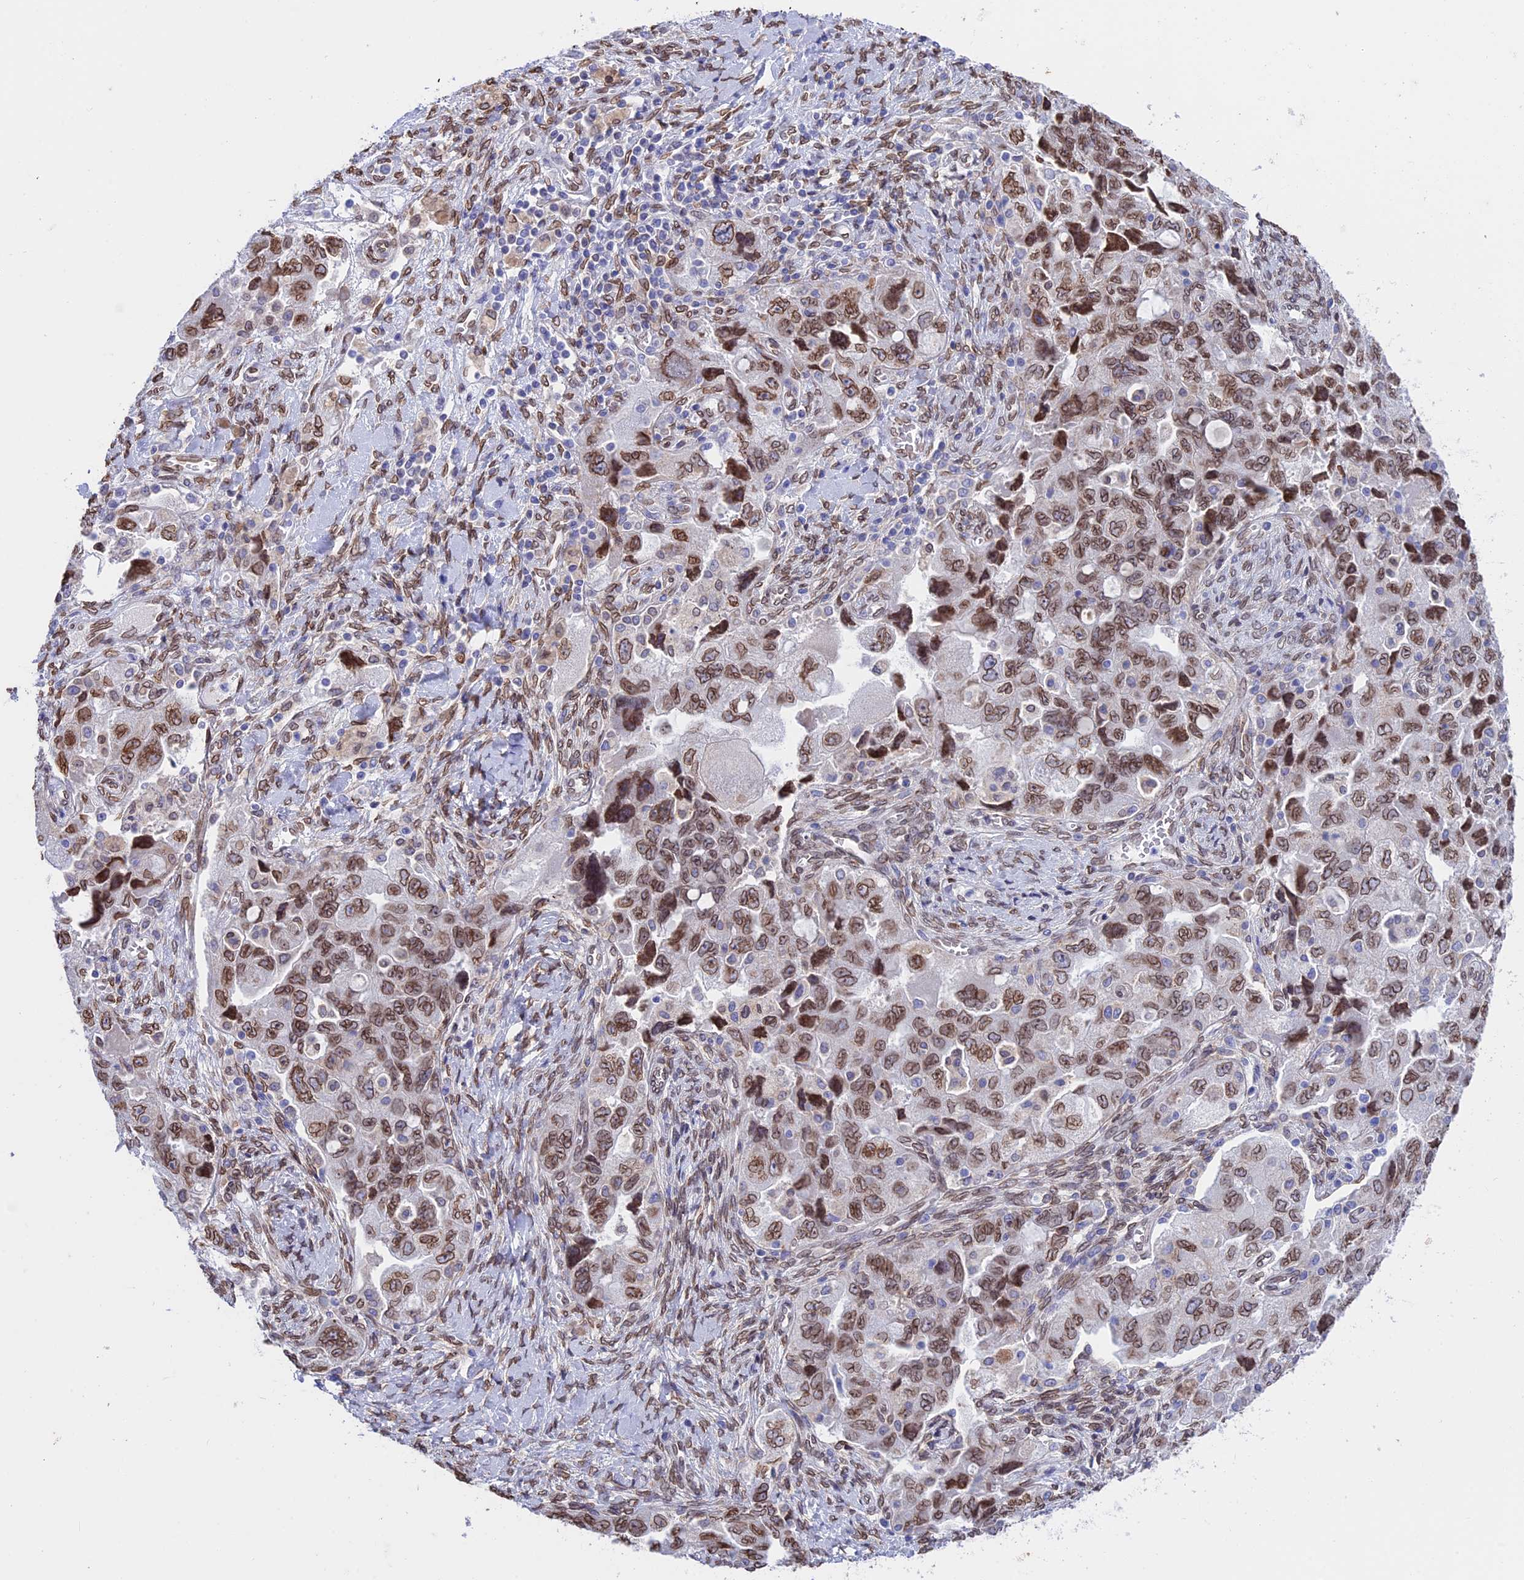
{"staining": {"intensity": "moderate", "quantity": ">75%", "location": "cytoplasmic/membranous,nuclear"}, "tissue": "ovarian cancer", "cell_type": "Tumor cells", "image_type": "cancer", "snomed": [{"axis": "morphology", "description": "Carcinoma, NOS"}, {"axis": "morphology", "description": "Cystadenocarcinoma, serous, NOS"}, {"axis": "topography", "description": "Ovary"}], "caption": "A histopathology image of ovarian cancer stained for a protein reveals moderate cytoplasmic/membranous and nuclear brown staining in tumor cells.", "gene": "TMPRSS7", "patient": {"sex": "female", "age": 69}}